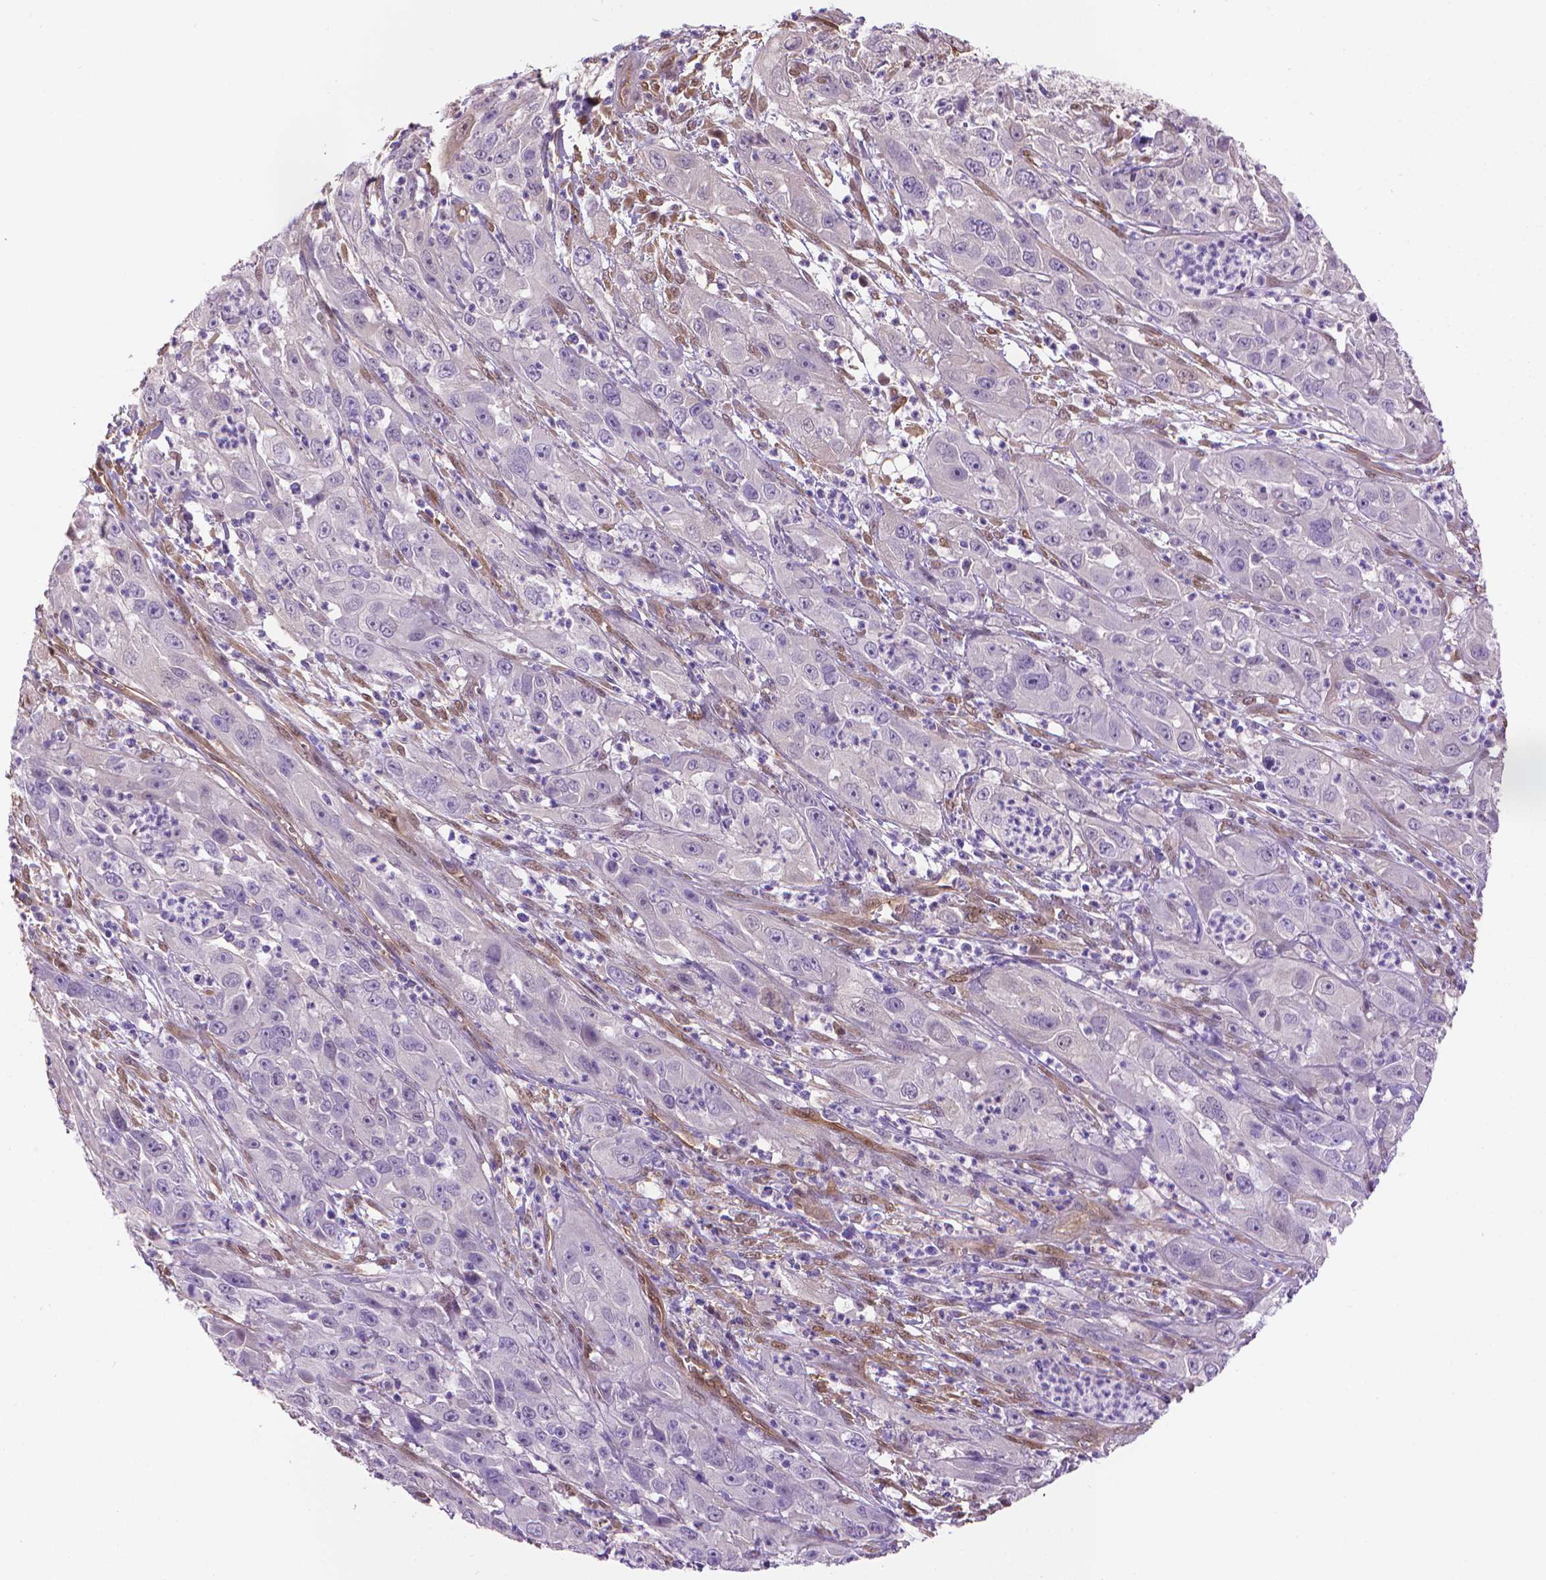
{"staining": {"intensity": "negative", "quantity": "none", "location": "none"}, "tissue": "cervical cancer", "cell_type": "Tumor cells", "image_type": "cancer", "snomed": [{"axis": "morphology", "description": "Squamous cell carcinoma, NOS"}, {"axis": "topography", "description": "Cervix"}], "caption": "Immunohistochemistry (IHC) histopathology image of neoplastic tissue: cervical cancer stained with DAB (3,3'-diaminobenzidine) exhibits no significant protein staining in tumor cells. The staining was performed using DAB to visualize the protein expression in brown, while the nuclei were stained in blue with hematoxylin (Magnification: 20x).", "gene": "CLIC4", "patient": {"sex": "female", "age": 32}}